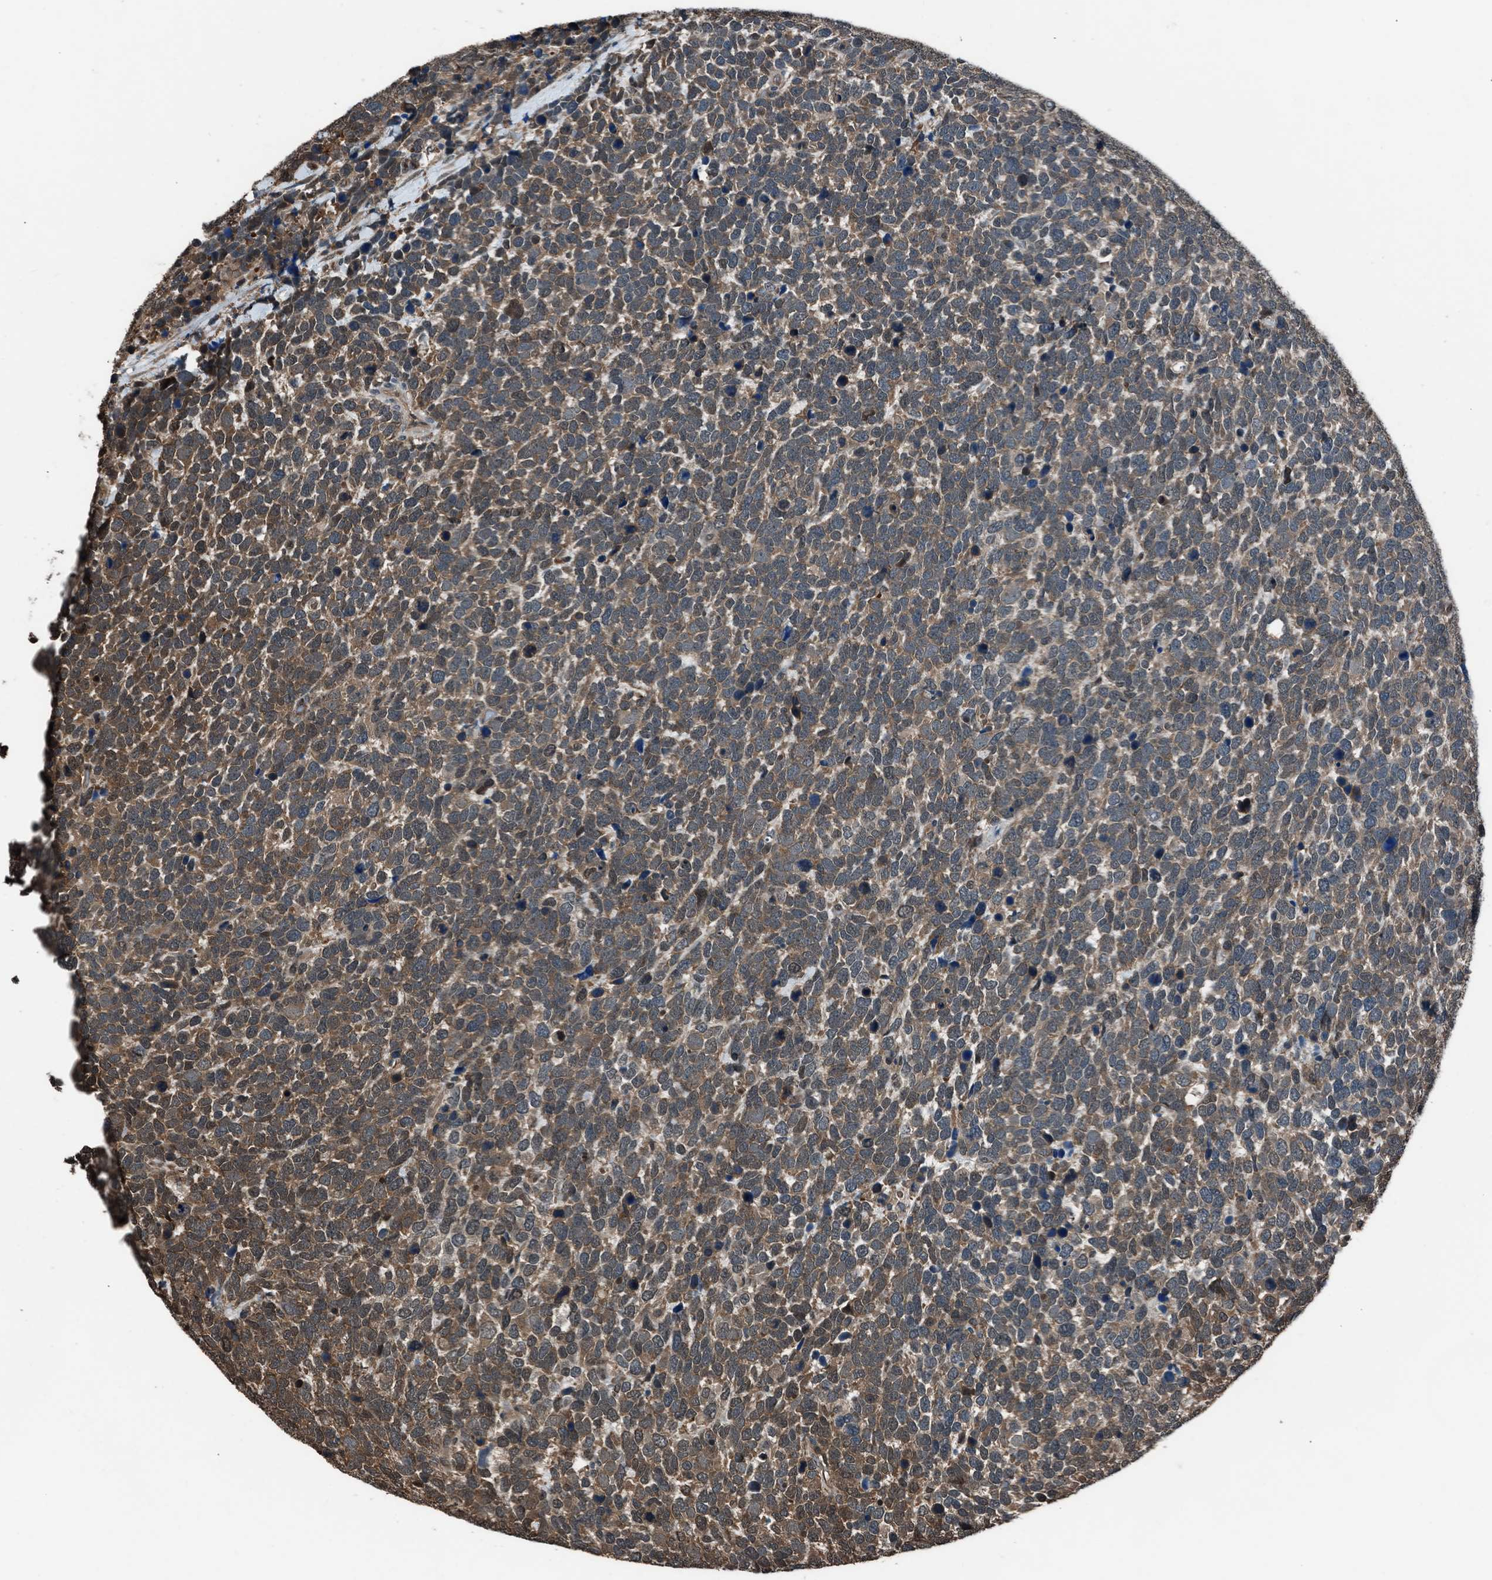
{"staining": {"intensity": "moderate", "quantity": ">75%", "location": "cytoplasmic/membranous"}, "tissue": "urothelial cancer", "cell_type": "Tumor cells", "image_type": "cancer", "snomed": [{"axis": "morphology", "description": "Urothelial carcinoma, High grade"}, {"axis": "topography", "description": "Urinary bladder"}], "caption": "Urothelial cancer tissue reveals moderate cytoplasmic/membranous staining in approximately >75% of tumor cells Using DAB (3,3'-diaminobenzidine) (brown) and hematoxylin (blue) stains, captured at high magnification using brightfield microscopy.", "gene": "YWHAG", "patient": {"sex": "female", "age": 82}}